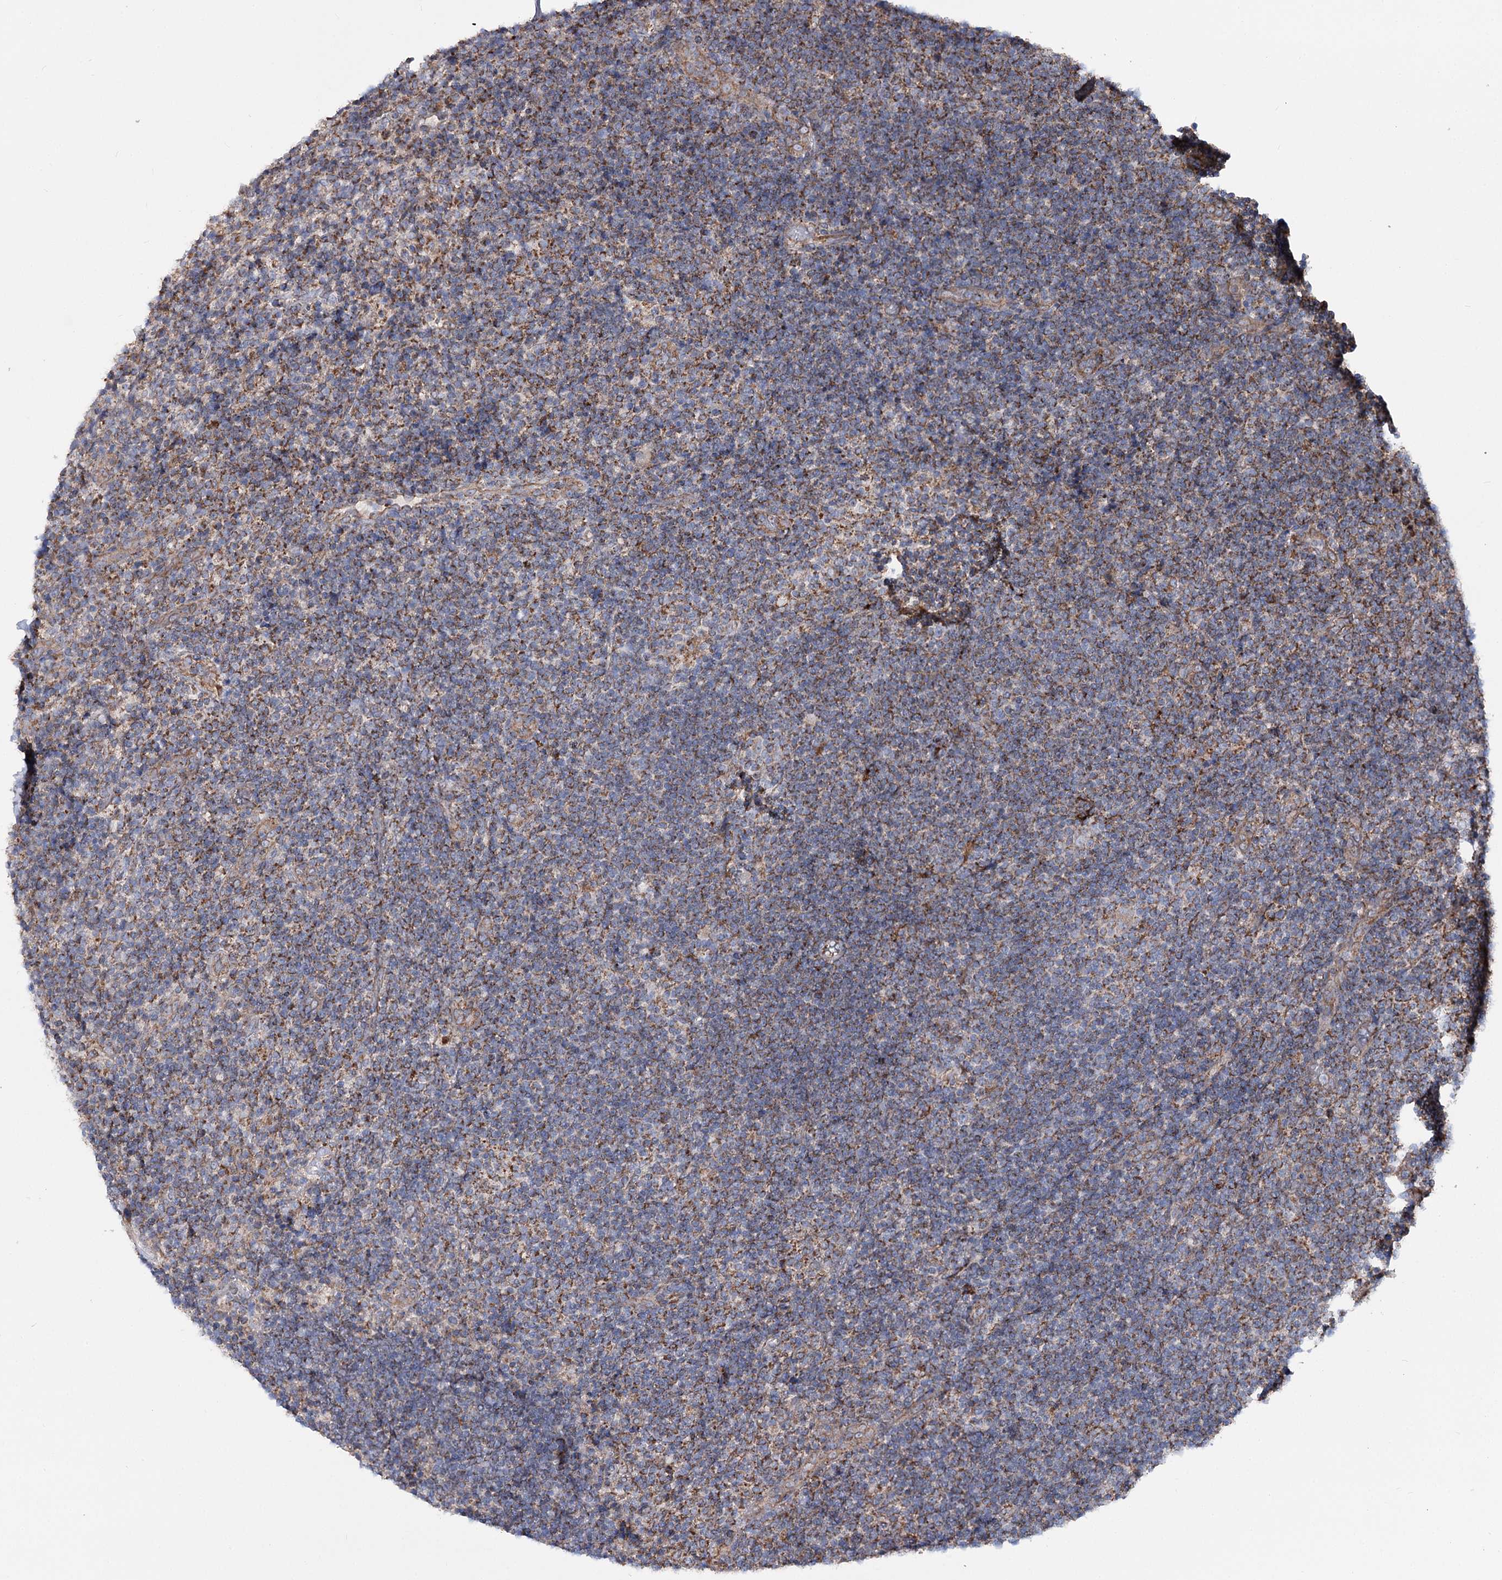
{"staining": {"intensity": "weak", "quantity": "<25%", "location": "cytoplasmic/membranous"}, "tissue": "lymphoma", "cell_type": "Tumor cells", "image_type": "cancer", "snomed": [{"axis": "morphology", "description": "Hodgkin's disease, NOS"}, {"axis": "topography", "description": "Lymph node"}], "caption": "Immunohistochemistry (IHC) of human lymphoma shows no staining in tumor cells.", "gene": "MSANTD2", "patient": {"sex": "female", "age": 57}}